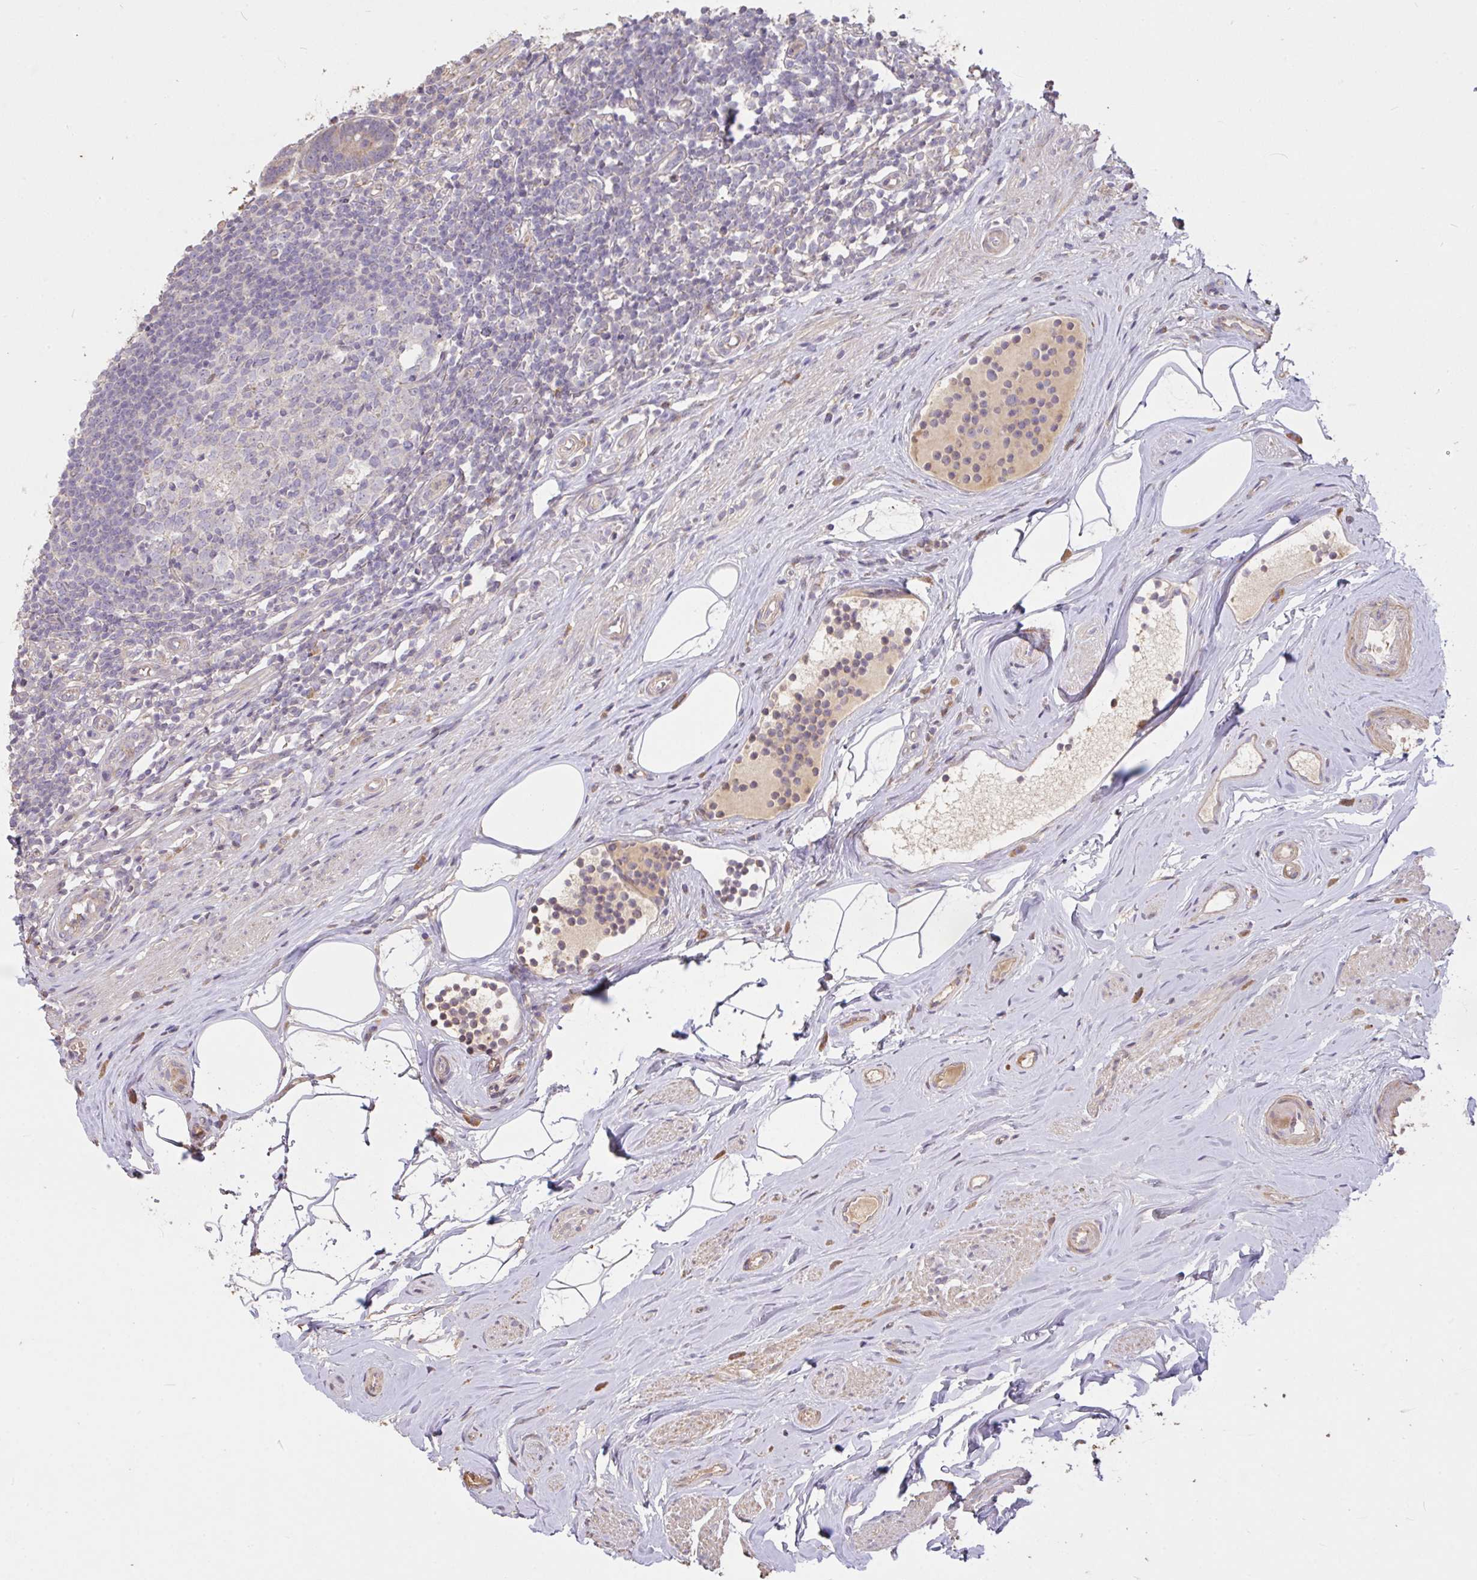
{"staining": {"intensity": "weak", "quantity": "25%-75%", "location": "cytoplasmic/membranous"}, "tissue": "appendix", "cell_type": "Glandular cells", "image_type": "normal", "snomed": [{"axis": "morphology", "description": "Normal tissue, NOS"}, {"axis": "topography", "description": "Appendix"}], "caption": "Appendix stained with DAB immunohistochemistry demonstrates low levels of weak cytoplasmic/membranous expression in approximately 25%-75% of glandular cells.", "gene": "FCER1A", "patient": {"sex": "female", "age": 56}}